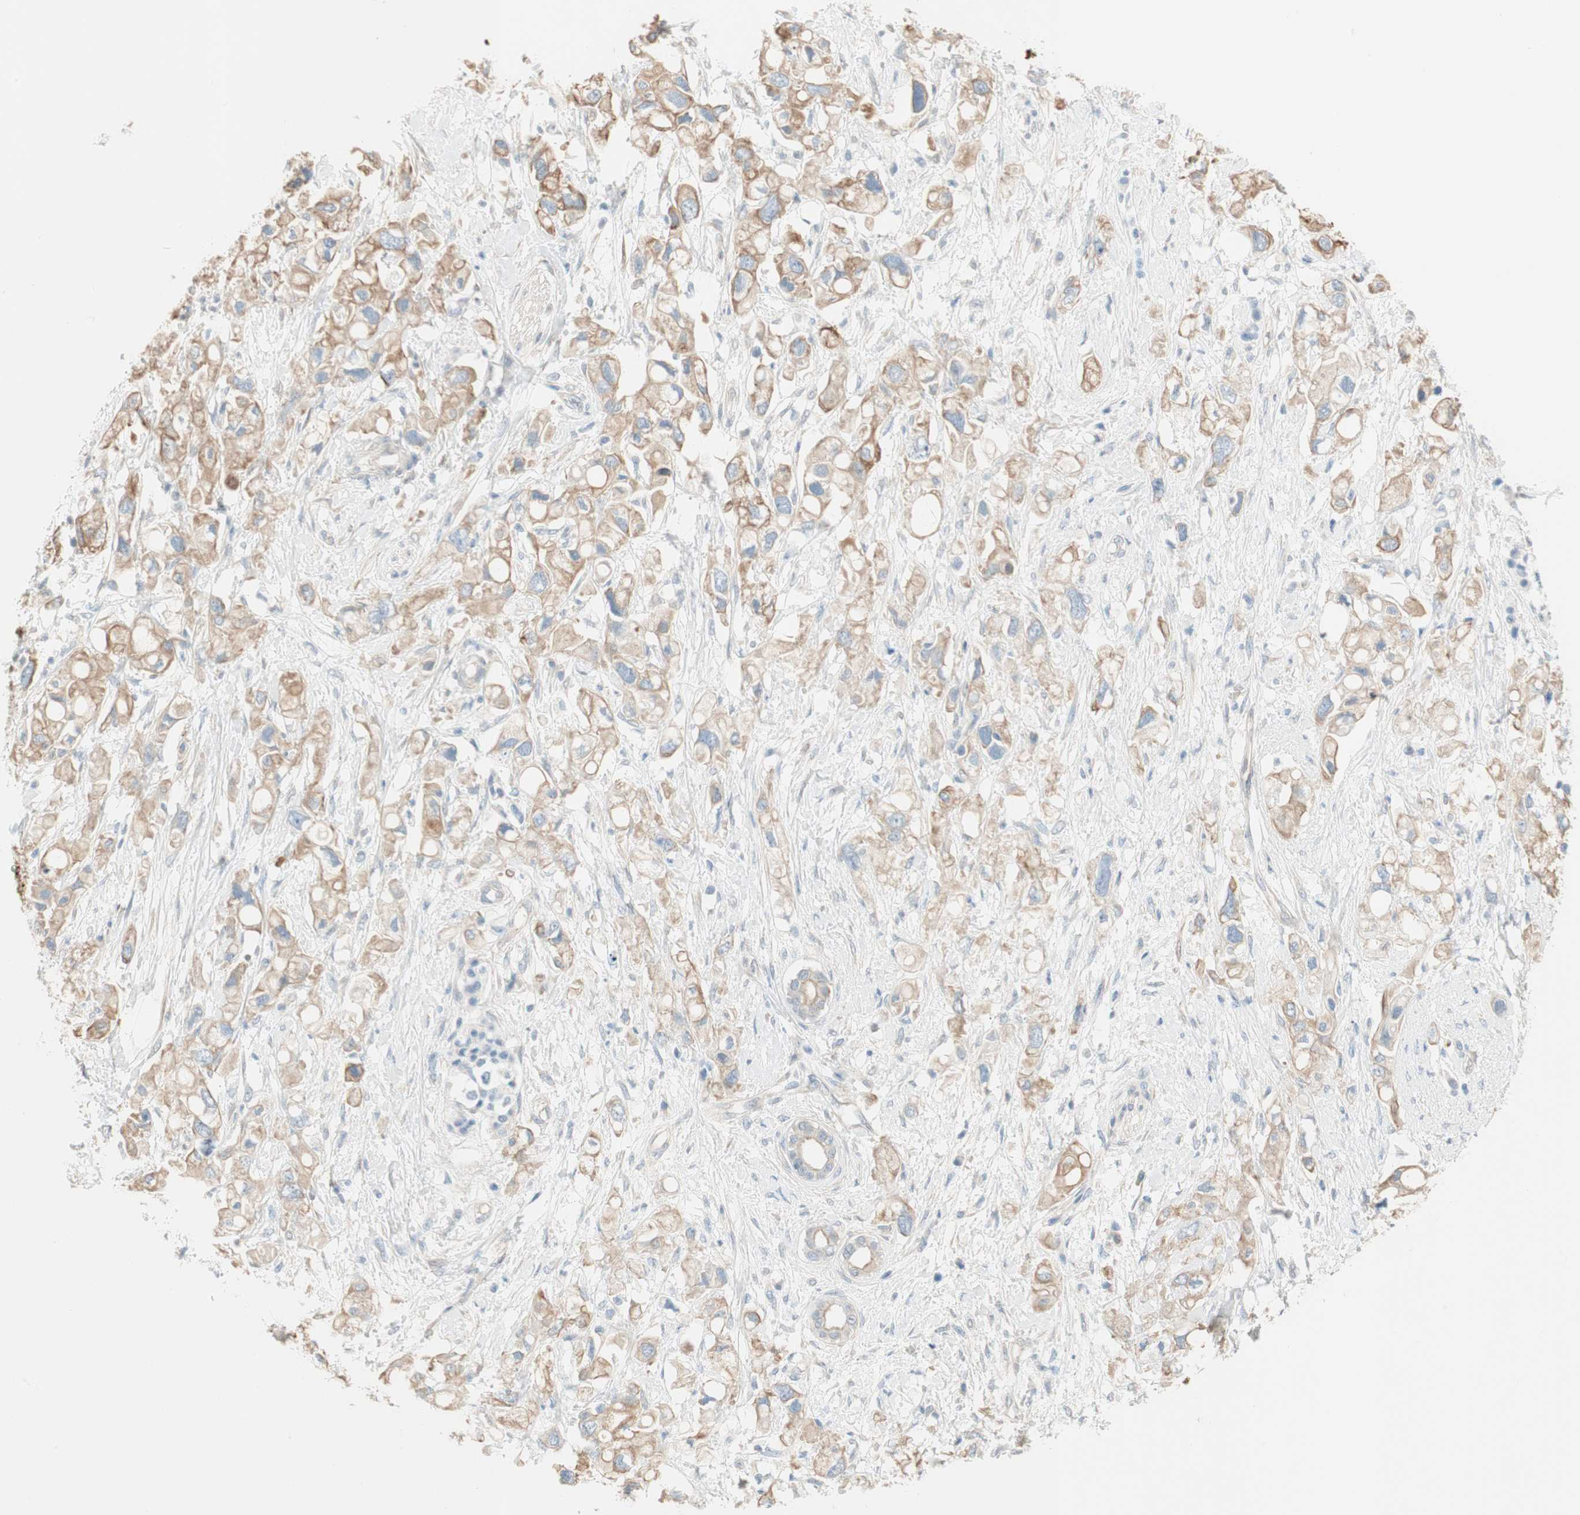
{"staining": {"intensity": "weak", "quantity": ">75%", "location": "cytoplasmic/membranous"}, "tissue": "pancreatic cancer", "cell_type": "Tumor cells", "image_type": "cancer", "snomed": [{"axis": "morphology", "description": "Adenocarcinoma, NOS"}, {"axis": "topography", "description": "Pancreas"}], "caption": "Adenocarcinoma (pancreatic) stained with immunohistochemistry exhibits weak cytoplasmic/membranous expression in about >75% of tumor cells.", "gene": "CDK3", "patient": {"sex": "female", "age": 56}}